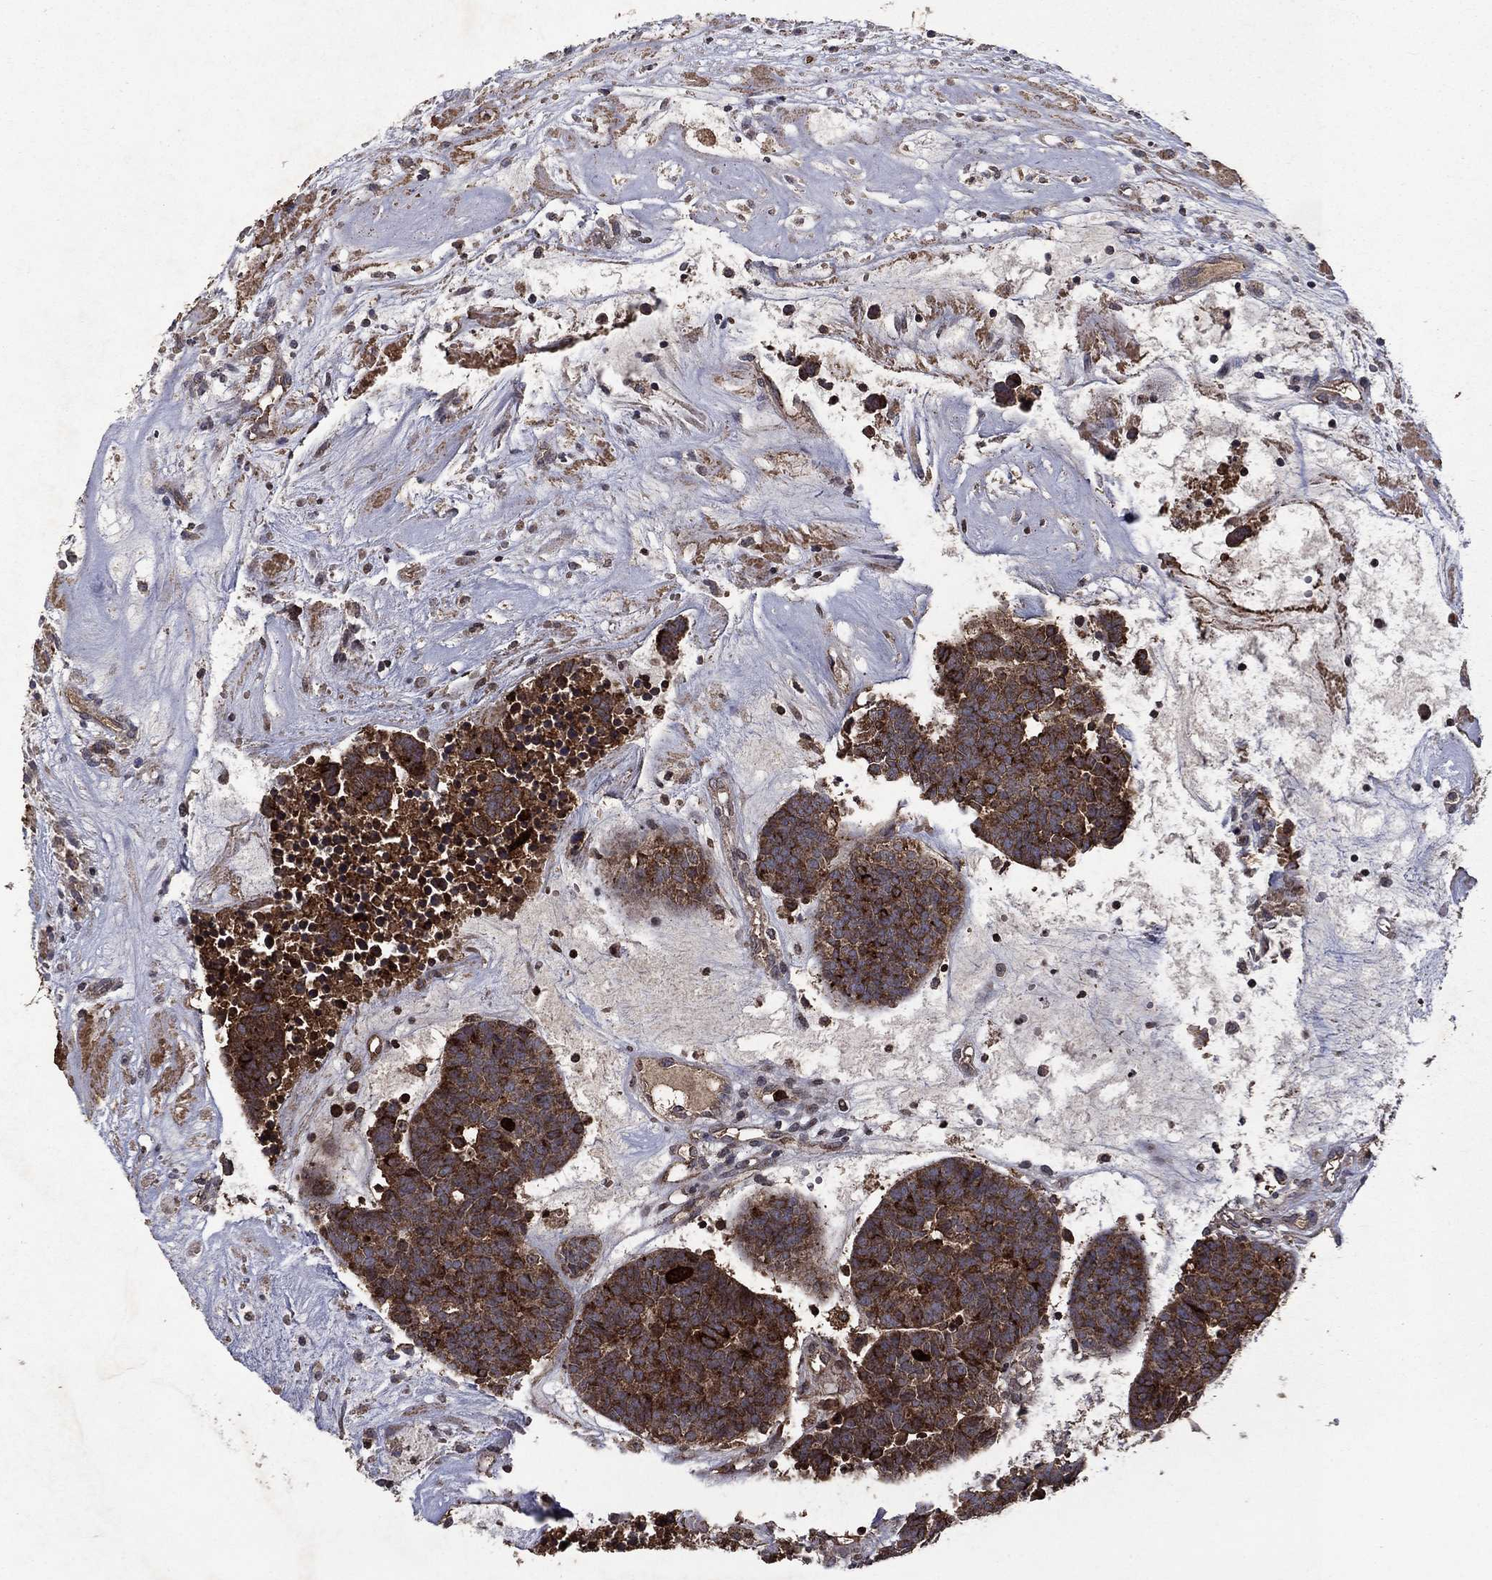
{"staining": {"intensity": "strong", "quantity": "<25%", "location": "cytoplasmic/membranous,nuclear"}, "tissue": "head and neck cancer", "cell_type": "Tumor cells", "image_type": "cancer", "snomed": [{"axis": "morphology", "description": "Adenocarcinoma, NOS"}, {"axis": "topography", "description": "Head-Neck"}], "caption": "IHC of head and neck cancer (adenocarcinoma) displays medium levels of strong cytoplasmic/membranous and nuclear expression in approximately <25% of tumor cells.", "gene": "CD24", "patient": {"sex": "female", "age": 81}}